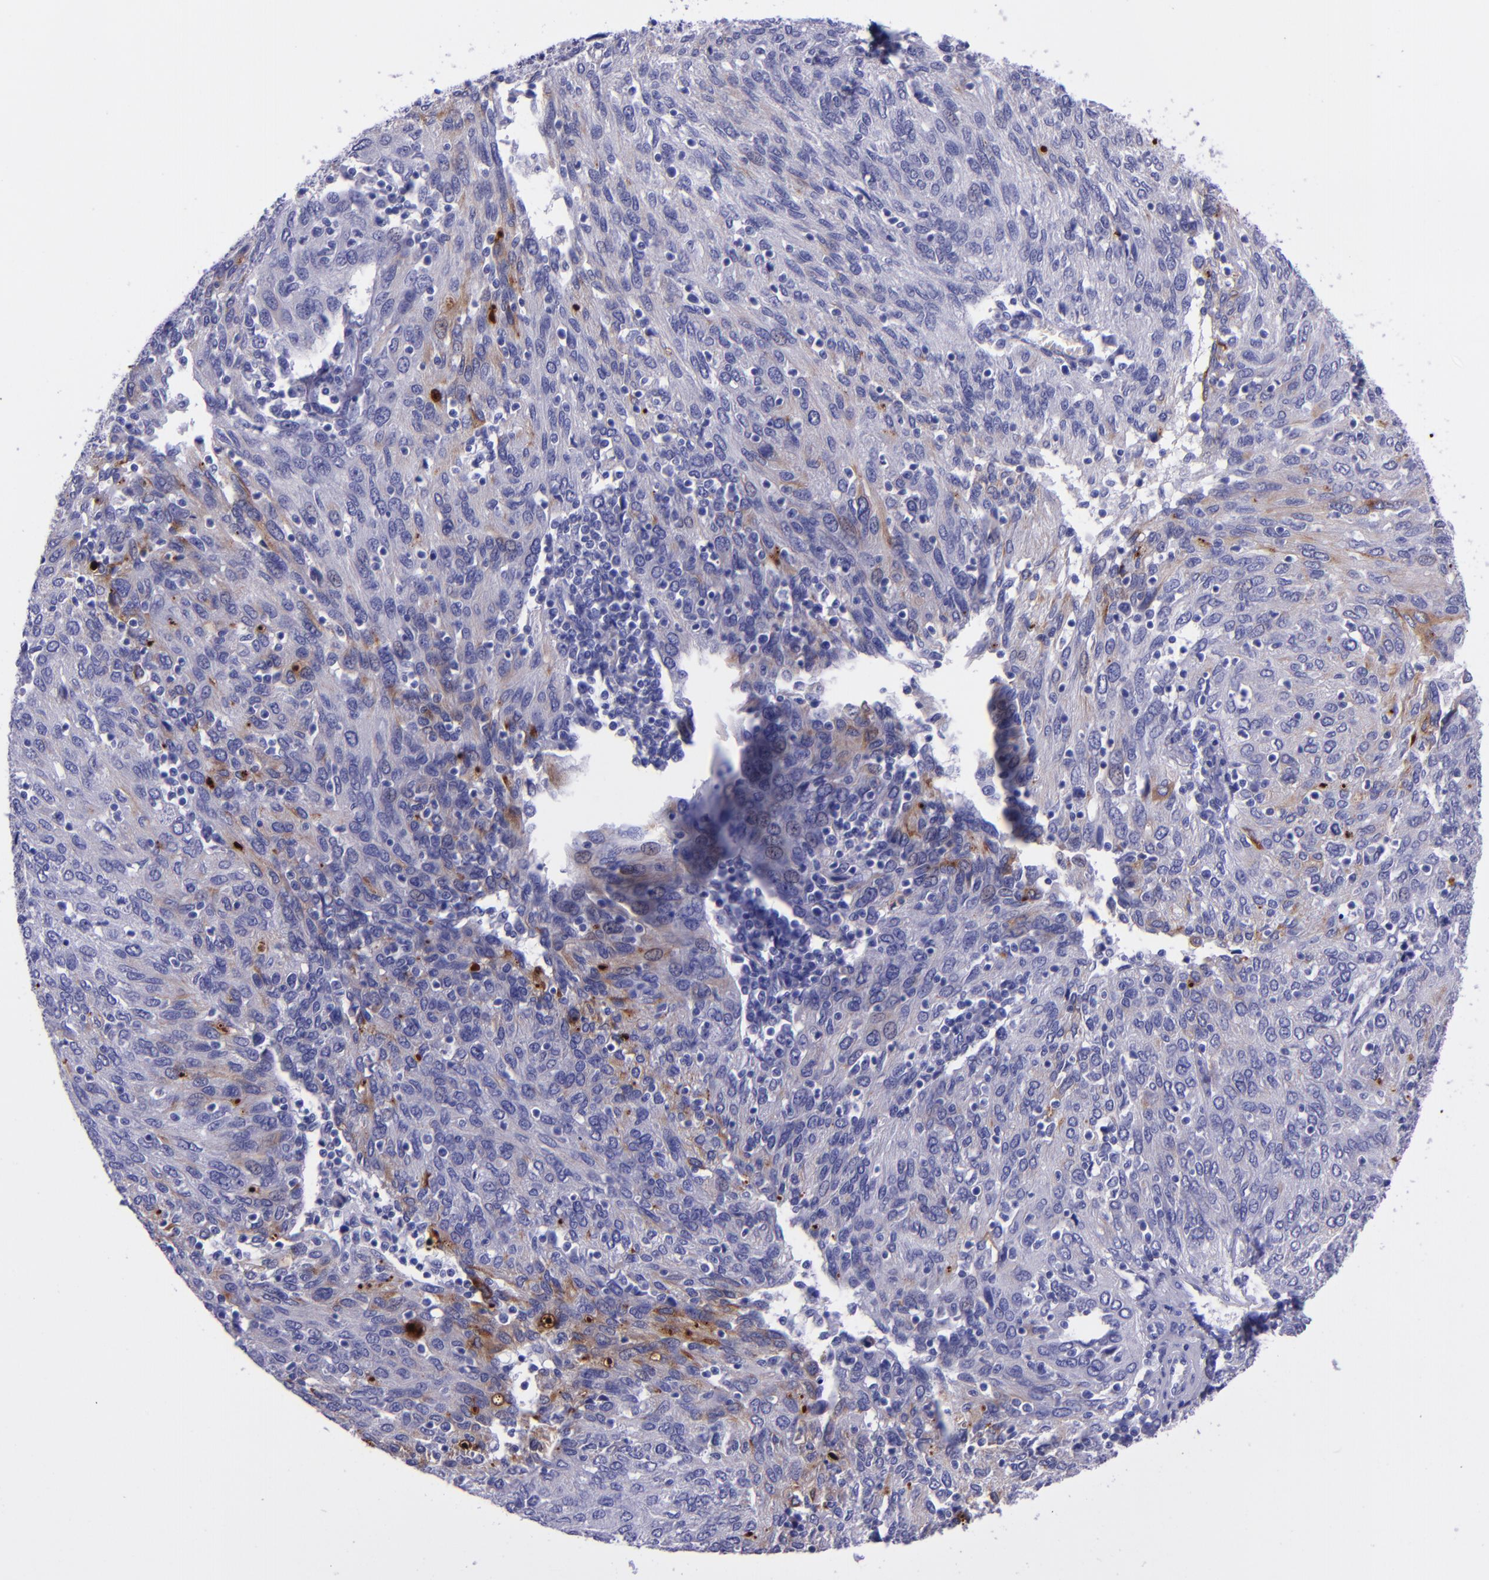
{"staining": {"intensity": "moderate", "quantity": "<25%", "location": "cytoplasmic/membranous"}, "tissue": "ovarian cancer", "cell_type": "Tumor cells", "image_type": "cancer", "snomed": [{"axis": "morphology", "description": "Carcinoma, endometroid"}, {"axis": "topography", "description": "Ovary"}], "caption": "Brown immunohistochemical staining in human endometroid carcinoma (ovarian) exhibits moderate cytoplasmic/membranous expression in about <25% of tumor cells.", "gene": "SLPI", "patient": {"sex": "female", "age": 50}}